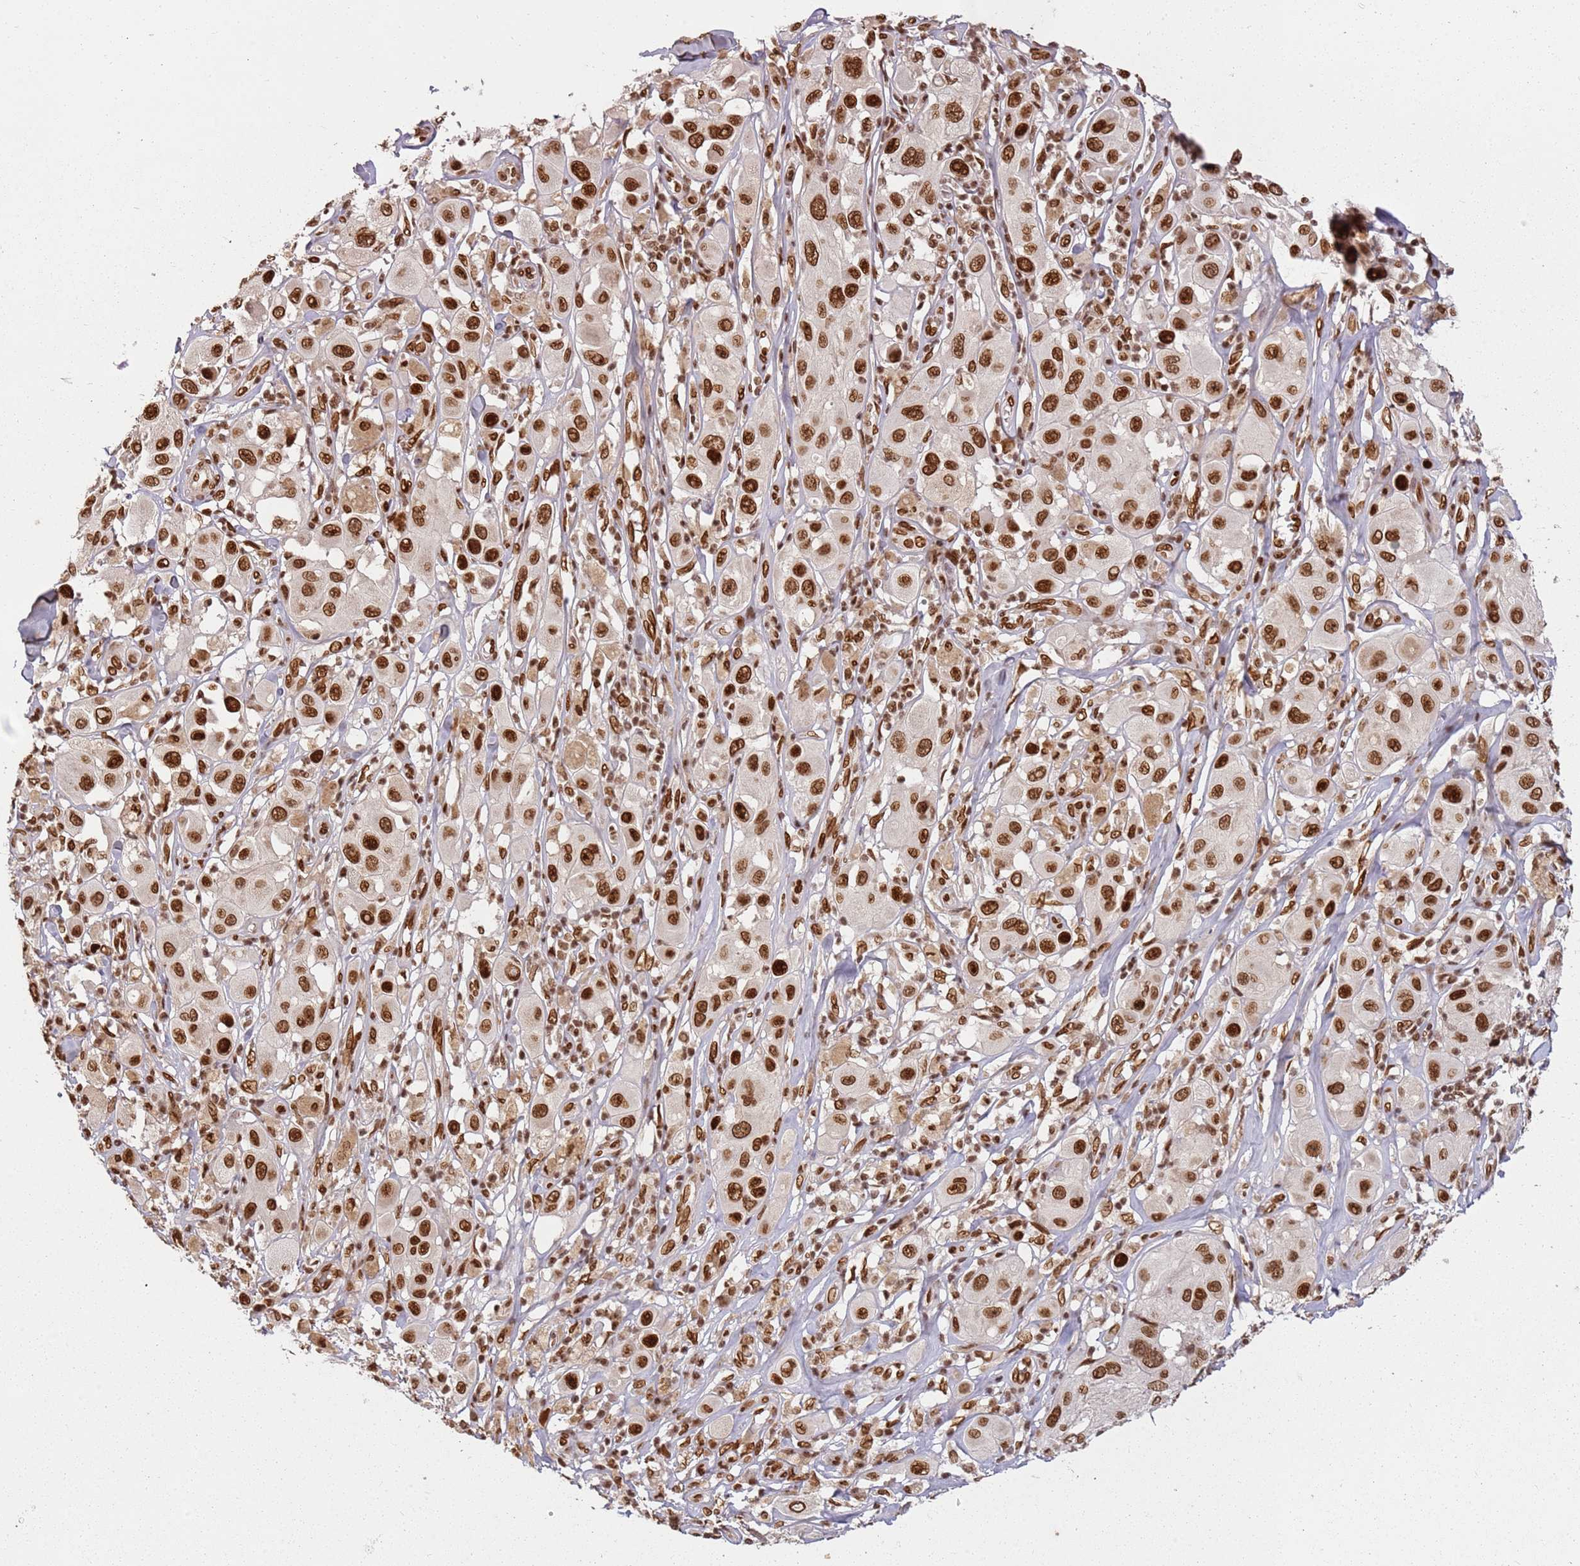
{"staining": {"intensity": "strong", "quantity": ">75%", "location": "nuclear"}, "tissue": "melanoma", "cell_type": "Tumor cells", "image_type": "cancer", "snomed": [{"axis": "morphology", "description": "Malignant melanoma, Metastatic site"}, {"axis": "topography", "description": "Skin"}], "caption": "Tumor cells reveal high levels of strong nuclear positivity in approximately >75% of cells in malignant melanoma (metastatic site).", "gene": "TENT4A", "patient": {"sex": "male", "age": 41}}